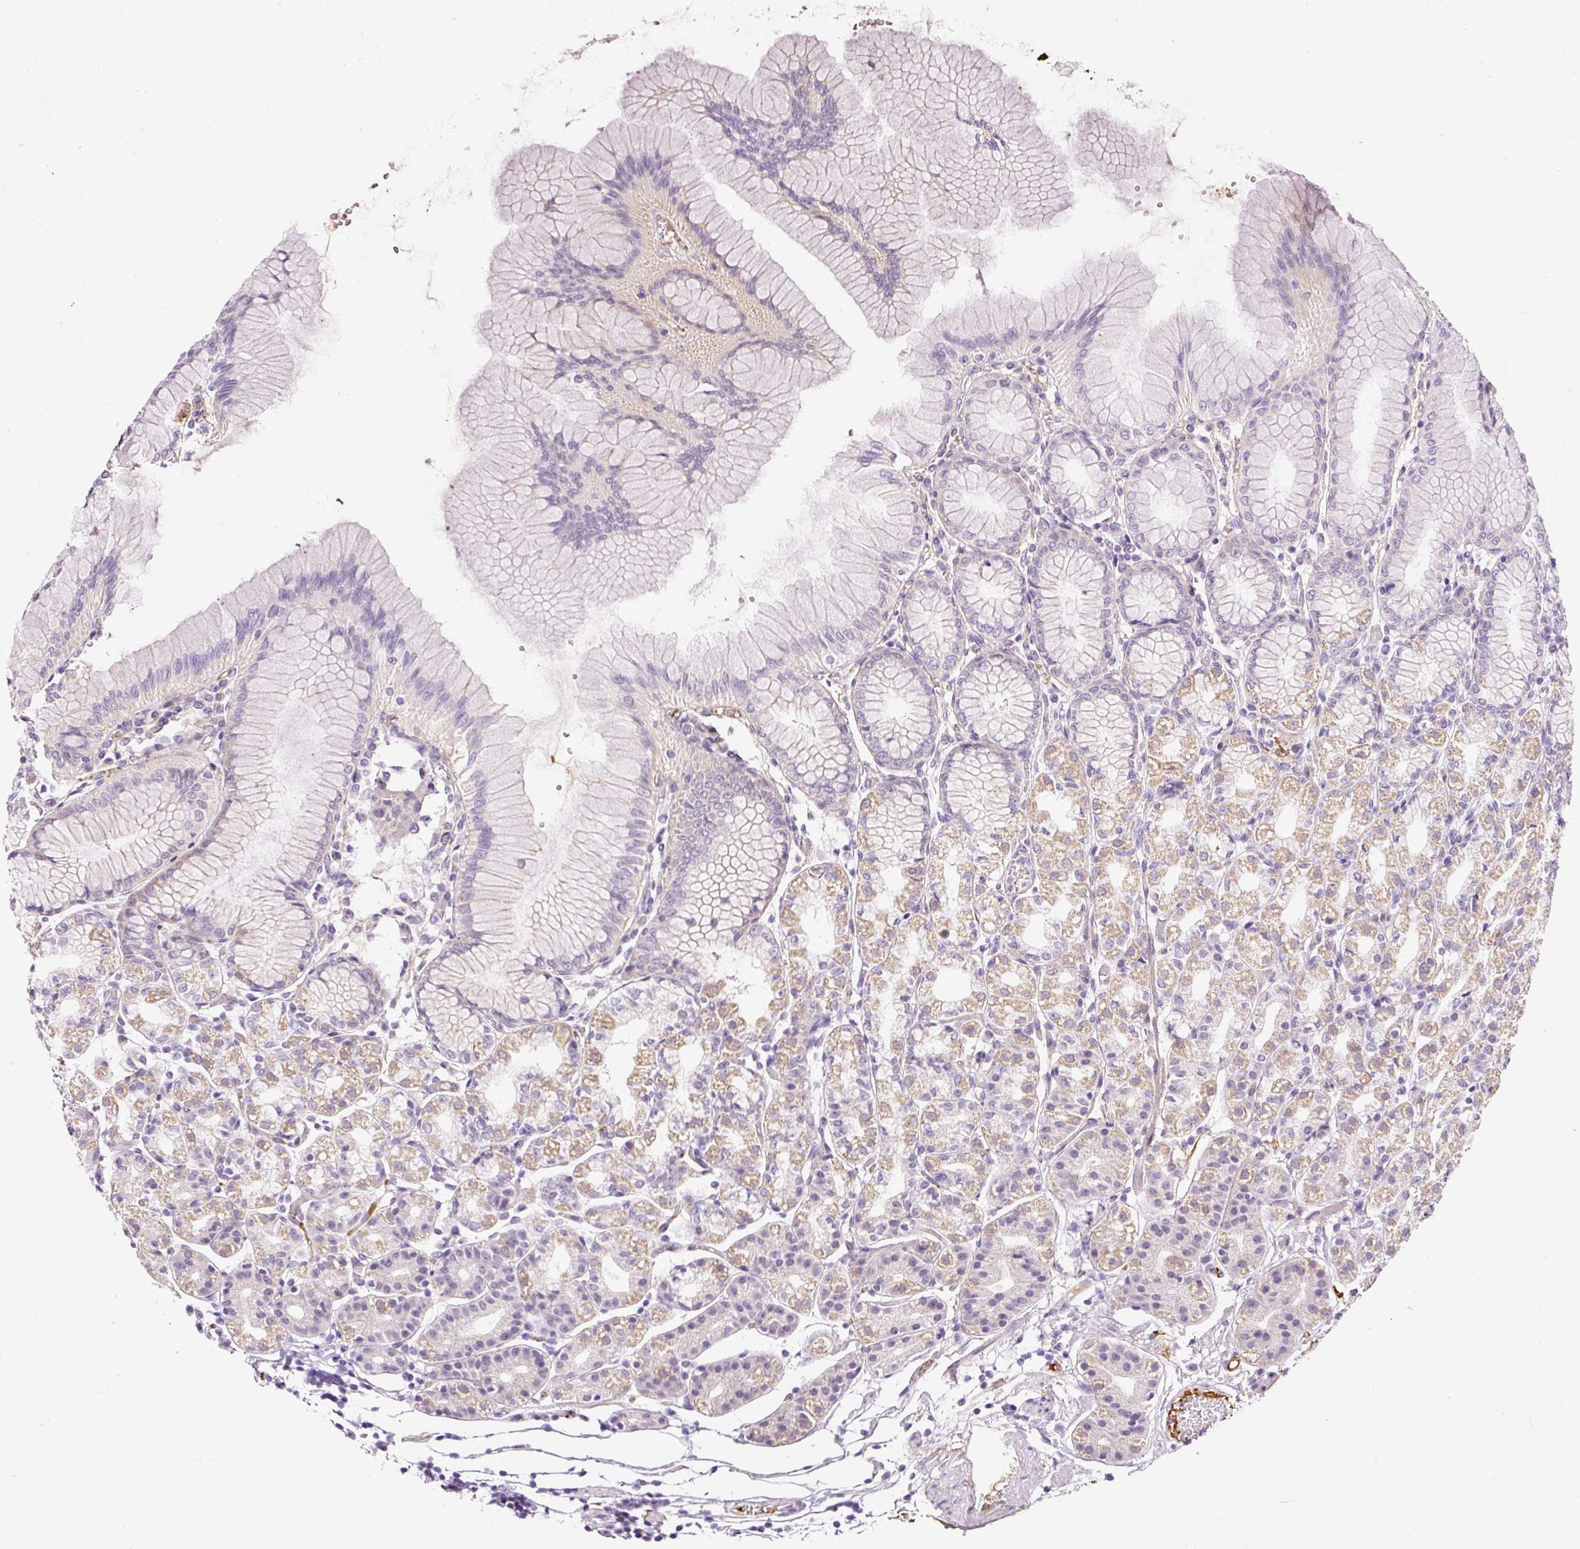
{"staining": {"intensity": "moderate", "quantity": "25%-75%", "location": "cytoplasmic/membranous"}, "tissue": "stomach", "cell_type": "Glandular cells", "image_type": "normal", "snomed": [{"axis": "morphology", "description": "Normal tissue, NOS"}, {"axis": "topography", "description": "Stomach"}], "caption": "Immunohistochemical staining of normal stomach shows medium levels of moderate cytoplasmic/membranous expression in approximately 25%-75% of glandular cells.", "gene": "KPNA5", "patient": {"sex": "female", "age": 57}}